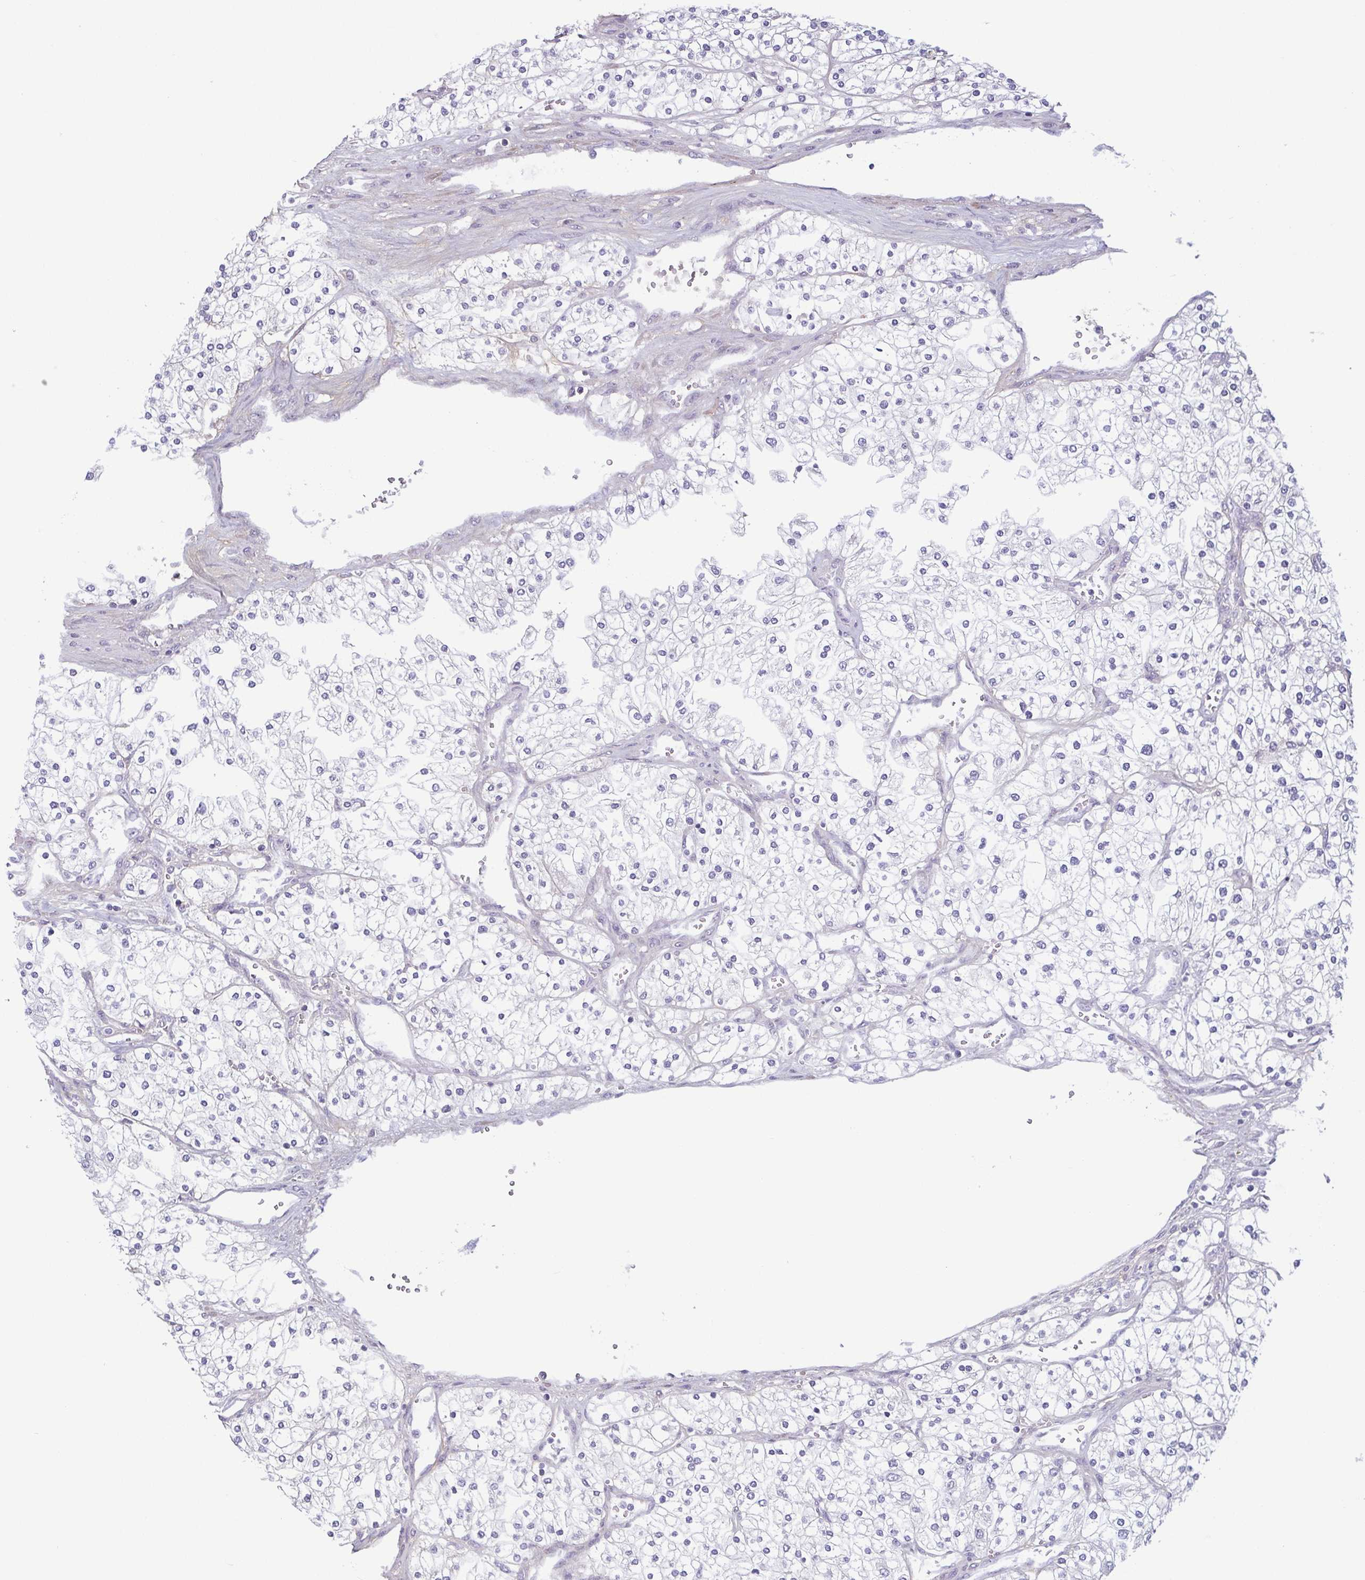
{"staining": {"intensity": "negative", "quantity": "none", "location": "none"}, "tissue": "renal cancer", "cell_type": "Tumor cells", "image_type": "cancer", "snomed": [{"axis": "morphology", "description": "Adenocarcinoma, NOS"}, {"axis": "topography", "description": "Kidney"}], "caption": "Tumor cells show no significant protein expression in renal cancer (adenocarcinoma).", "gene": "ECM1", "patient": {"sex": "male", "age": 80}}